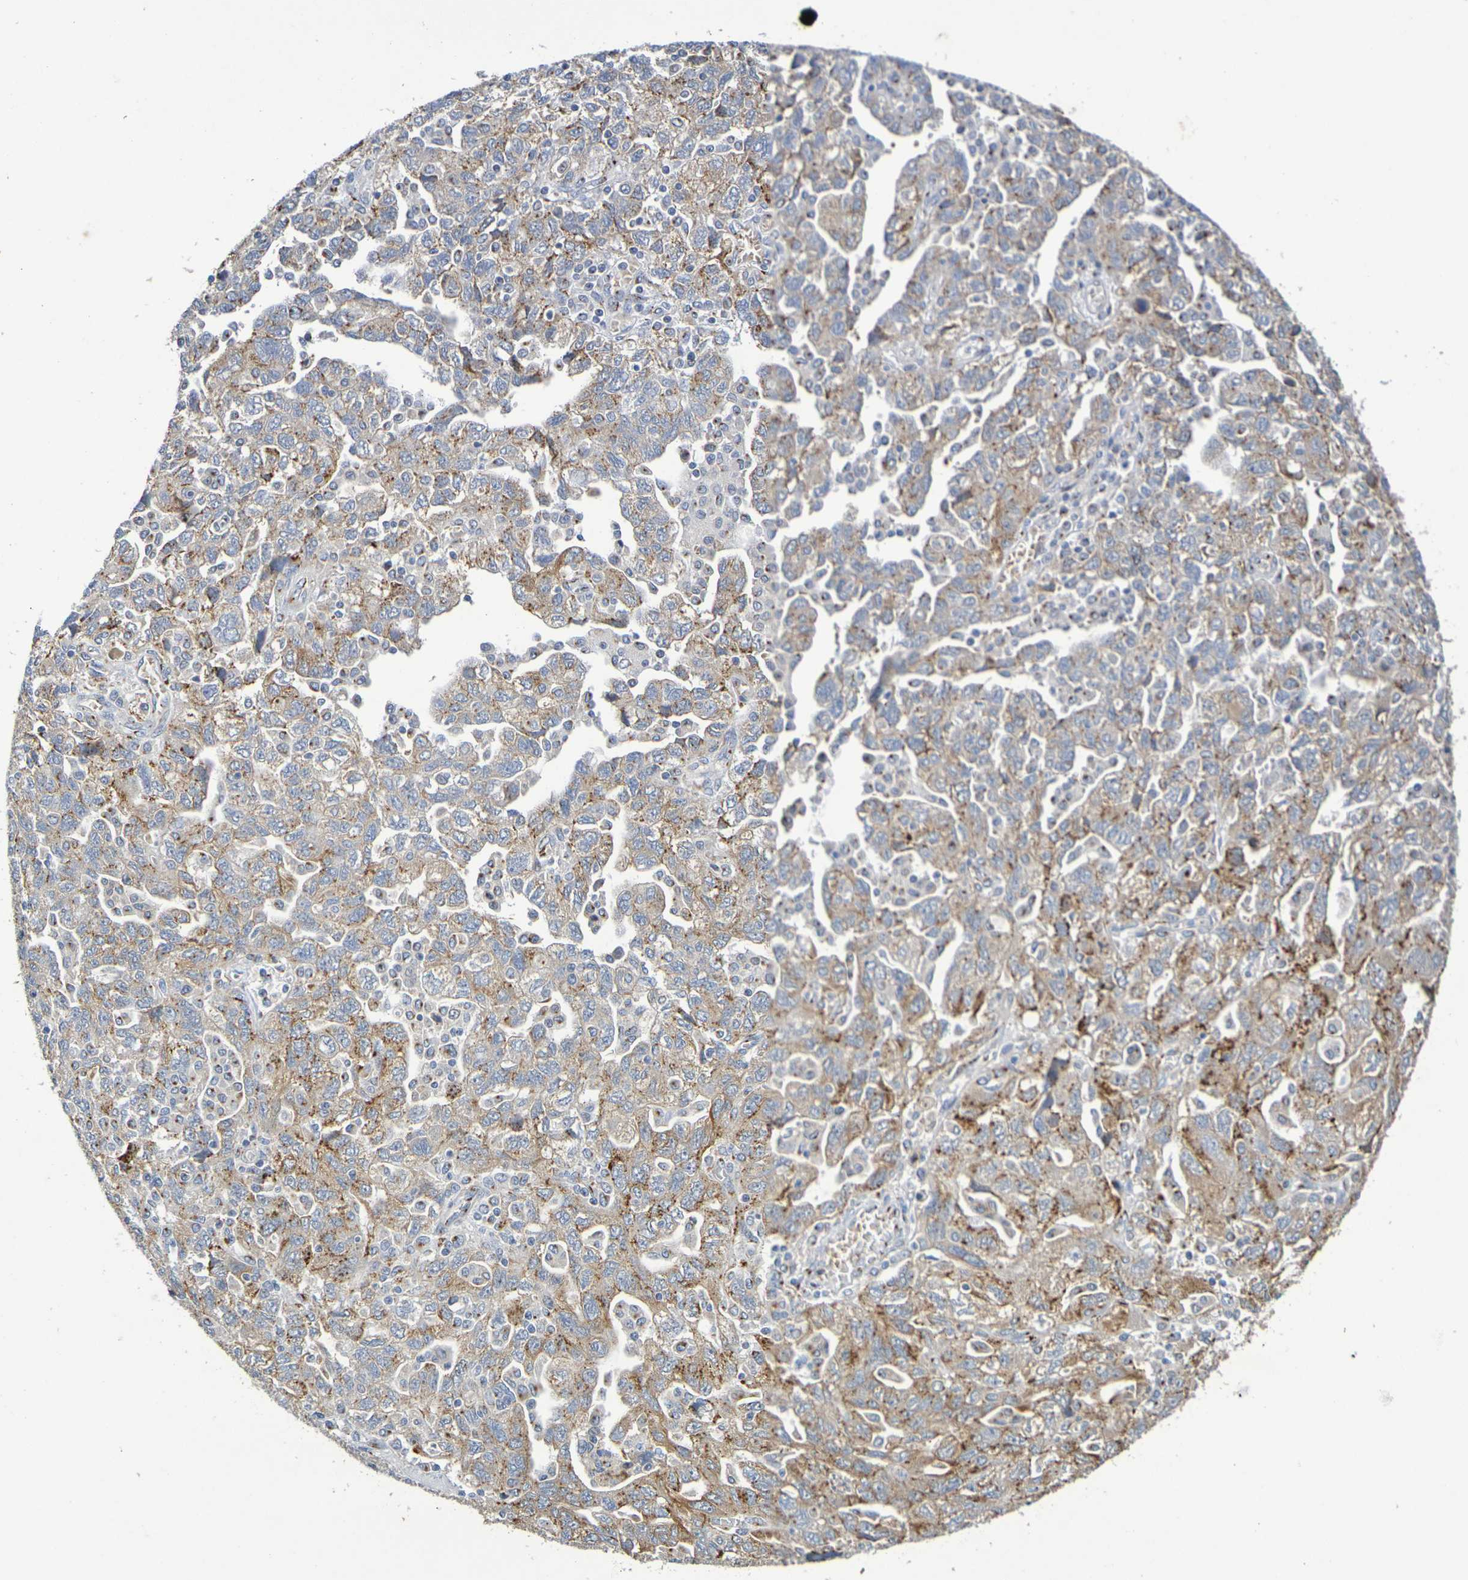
{"staining": {"intensity": "moderate", "quantity": ">75%", "location": "cytoplasmic/membranous"}, "tissue": "ovarian cancer", "cell_type": "Tumor cells", "image_type": "cancer", "snomed": [{"axis": "morphology", "description": "Carcinoma, NOS"}, {"axis": "morphology", "description": "Cystadenocarcinoma, serous, NOS"}, {"axis": "topography", "description": "Ovary"}], "caption": "Tumor cells demonstrate medium levels of moderate cytoplasmic/membranous expression in about >75% of cells in ovarian cancer.", "gene": "DCP2", "patient": {"sex": "female", "age": 69}}